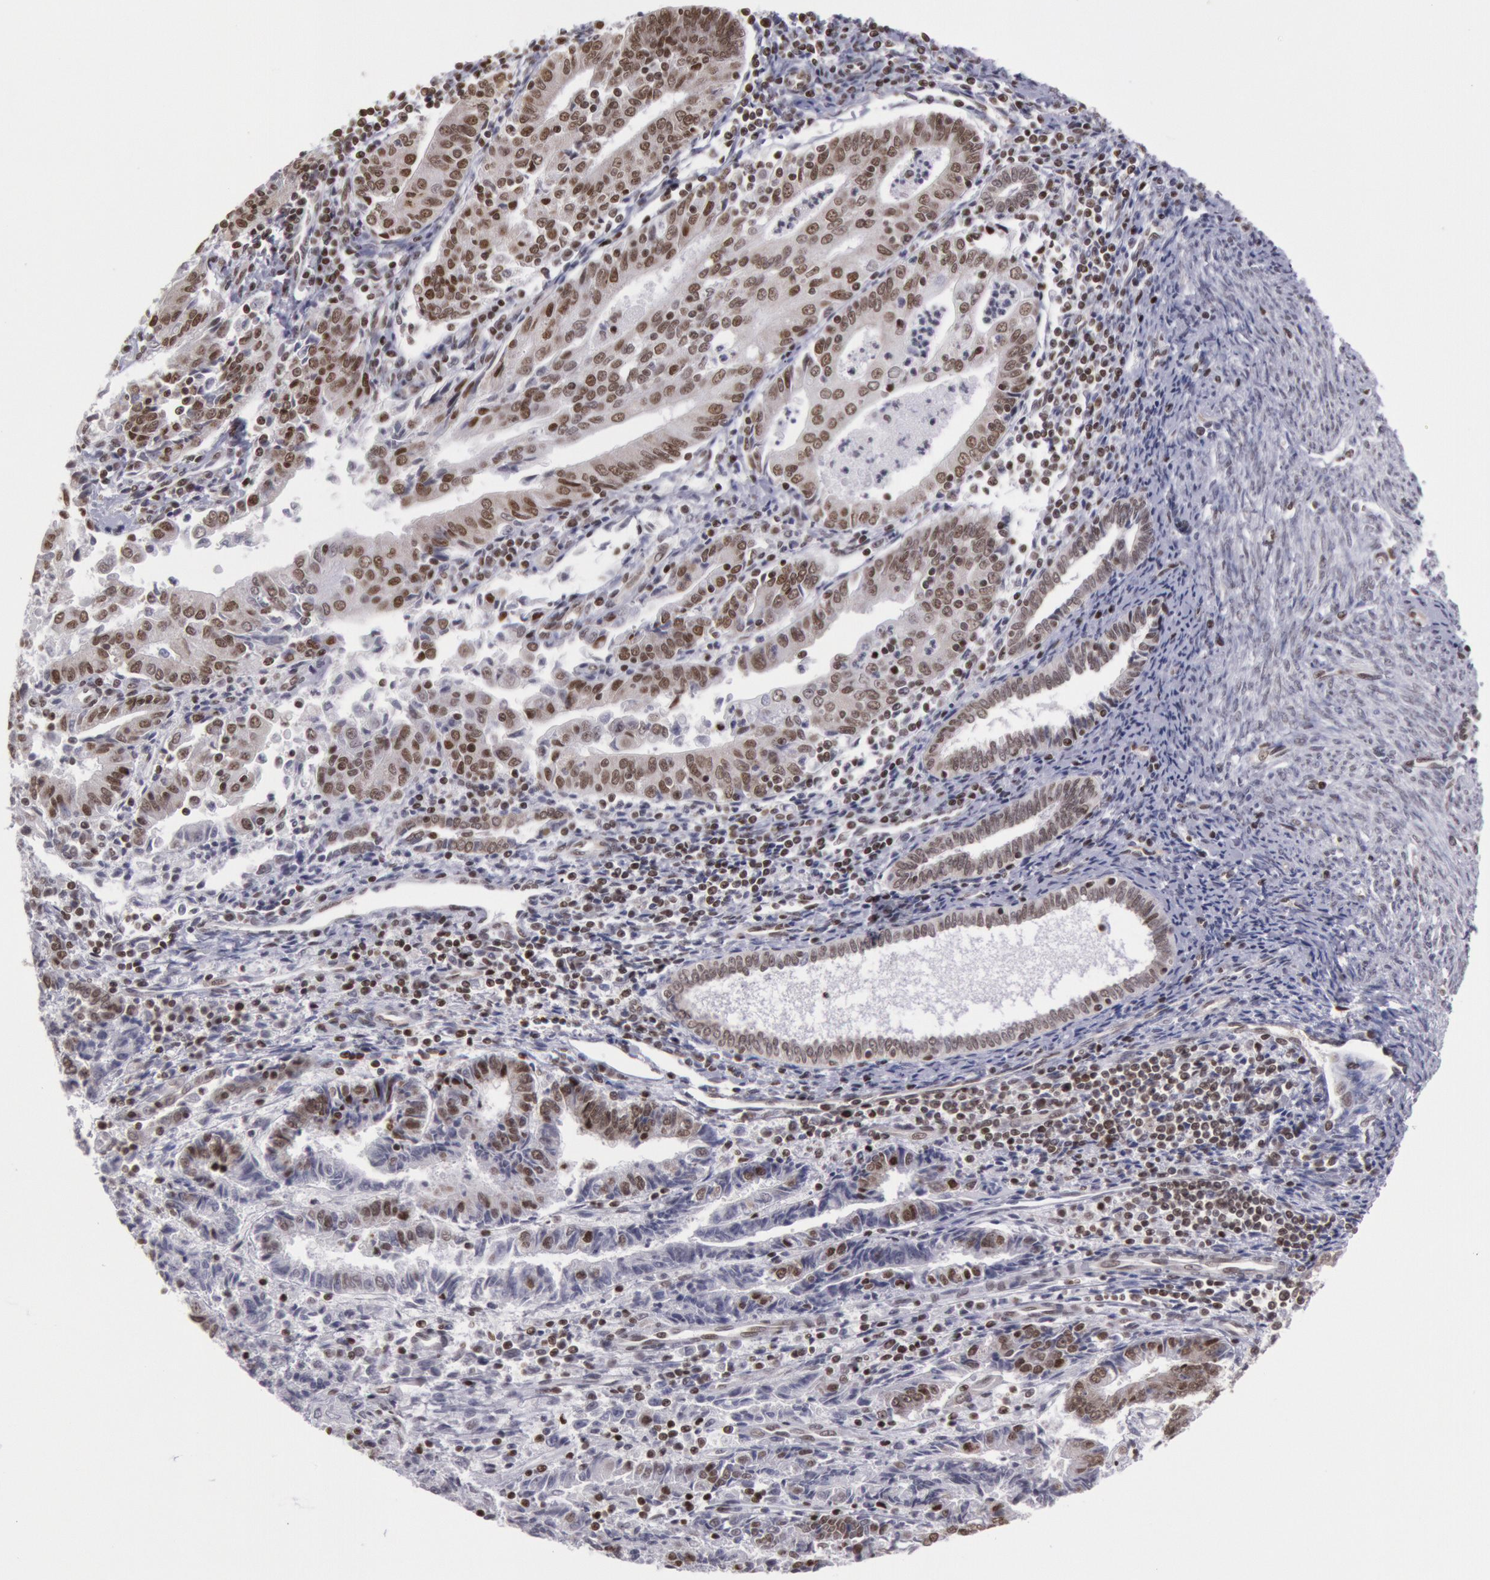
{"staining": {"intensity": "moderate", "quantity": "25%-75%", "location": "nuclear"}, "tissue": "endometrial cancer", "cell_type": "Tumor cells", "image_type": "cancer", "snomed": [{"axis": "morphology", "description": "Adenocarcinoma, NOS"}, {"axis": "topography", "description": "Endometrium"}], "caption": "About 25%-75% of tumor cells in human endometrial cancer (adenocarcinoma) demonstrate moderate nuclear protein staining as visualized by brown immunohistochemical staining.", "gene": "NKAP", "patient": {"sex": "female", "age": 75}}